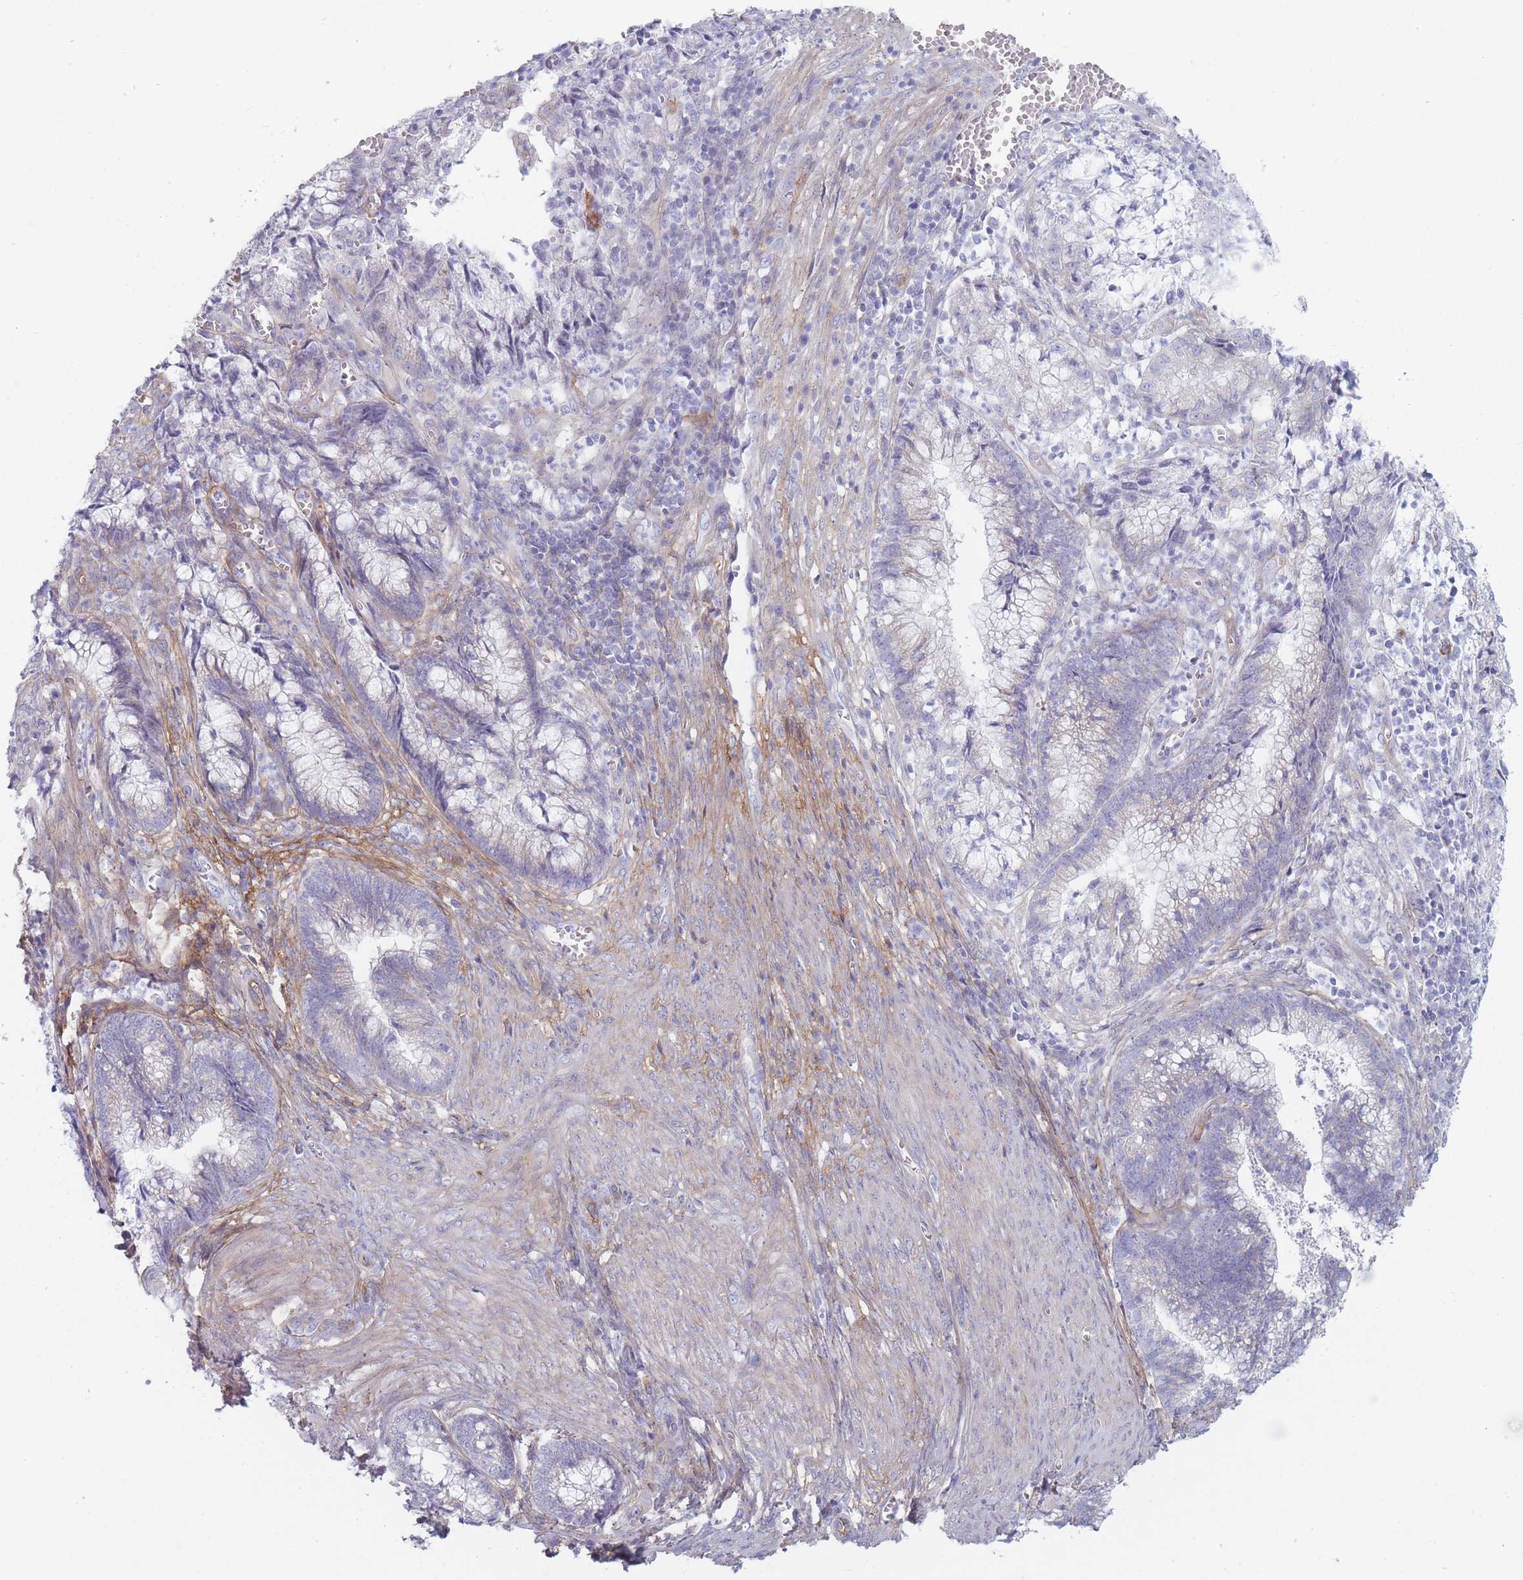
{"staining": {"intensity": "negative", "quantity": "none", "location": "none"}, "tissue": "cervical cancer", "cell_type": "Tumor cells", "image_type": "cancer", "snomed": [{"axis": "morphology", "description": "Adenocarcinoma, NOS"}, {"axis": "topography", "description": "Cervix"}], "caption": "Cervical cancer was stained to show a protein in brown. There is no significant positivity in tumor cells.", "gene": "PLPP1", "patient": {"sex": "female", "age": 44}}